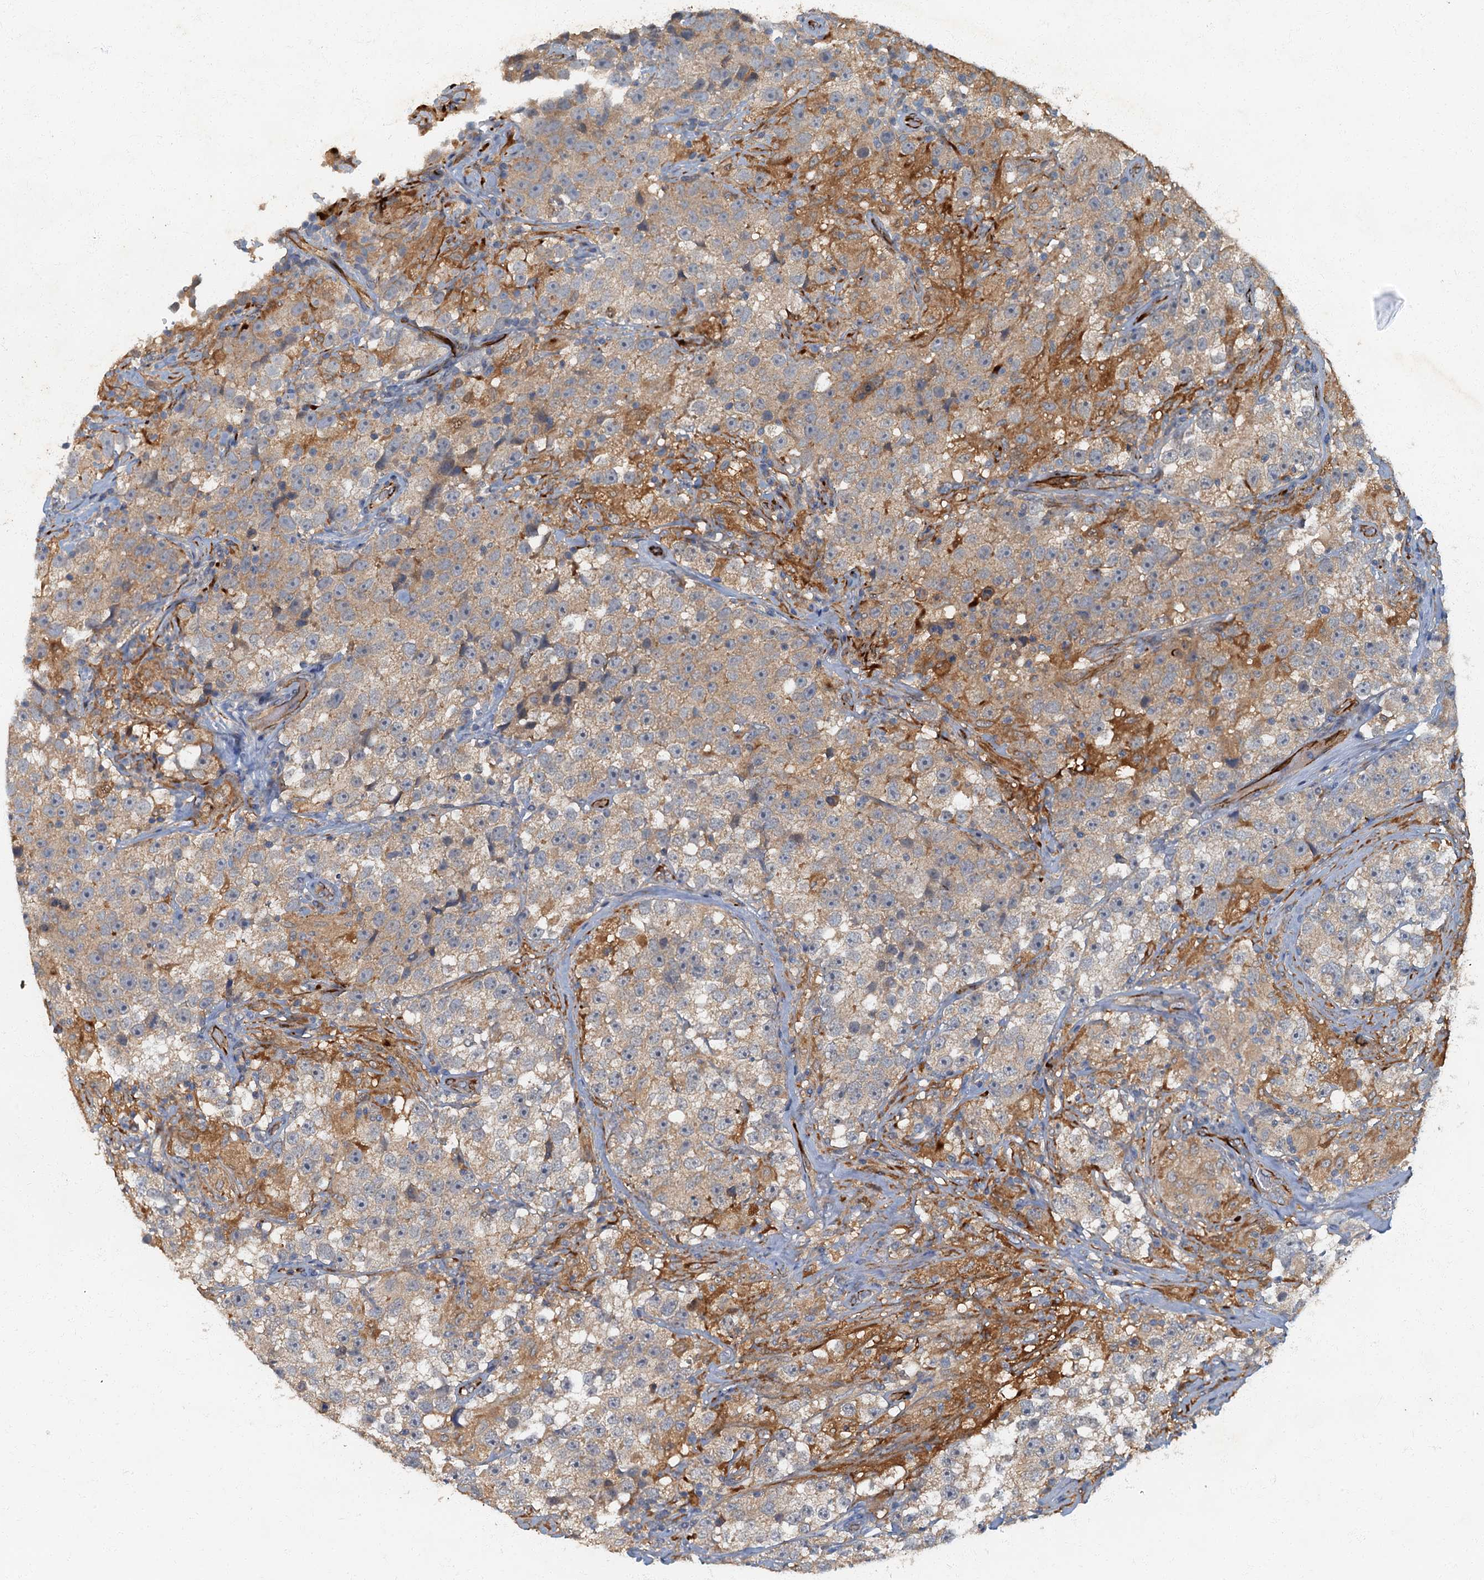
{"staining": {"intensity": "weak", "quantity": "25%-75%", "location": "cytoplasmic/membranous"}, "tissue": "testis cancer", "cell_type": "Tumor cells", "image_type": "cancer", "snomed": [{"axis": "morphology", "description": "Seminoma, NOS"}, {"axis": "topography", "description": "Testis"}], "caption": "Immunohistochemical staining of human testis cancer (seminoma) displays low levels of weak cytoplasmic/membranous protein staining in approximately 25%-75% of tumor cells. The staining is performed using DAB (3,3'-diaminobenzidine) brown chromogen to label protein expression. The nuclei are counter-stained blue using hematoxylin.", "gene": "ARL11", "patient": {"sex": "male", "age": 46}}